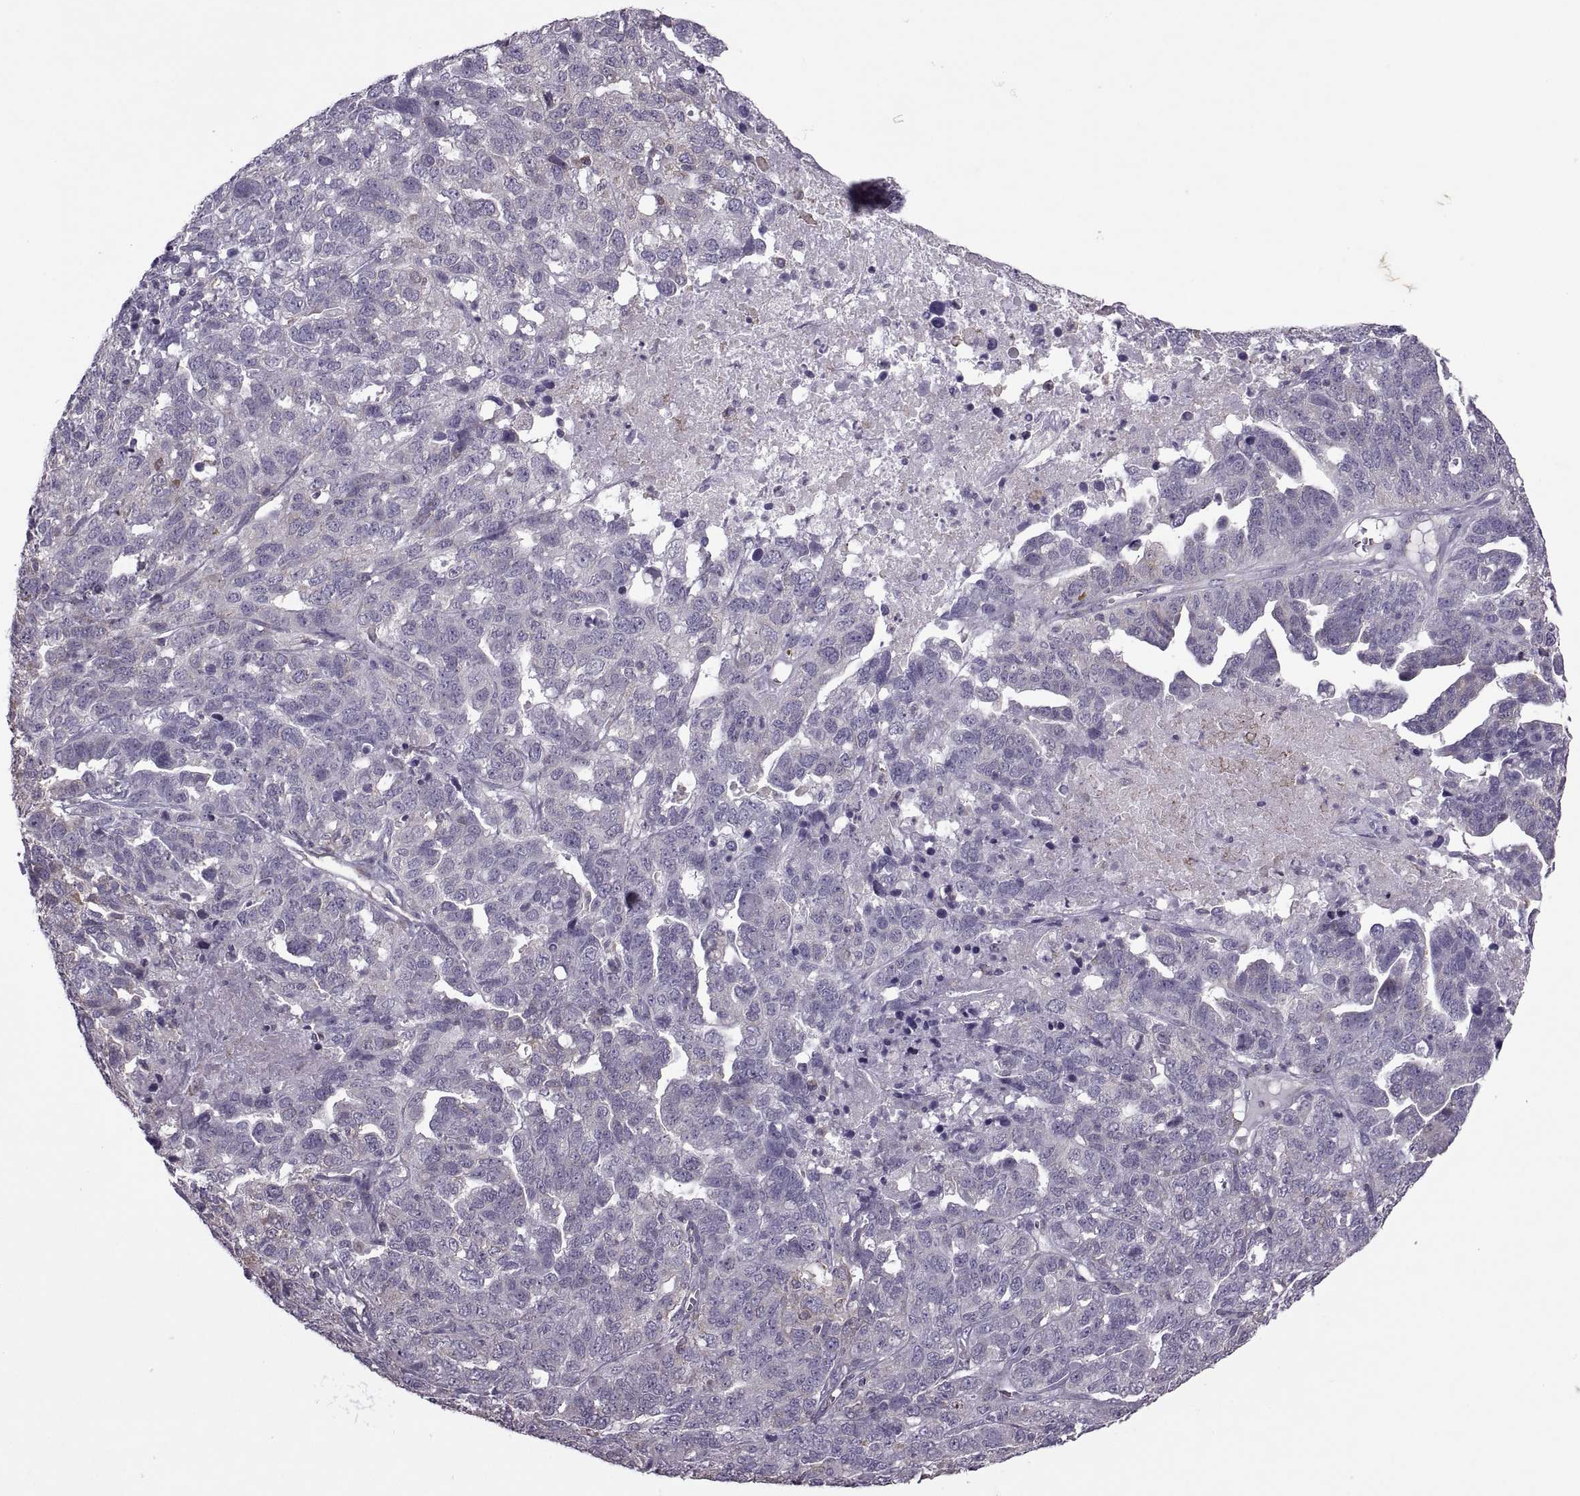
{"staining": {"intensity": "negative", "quantity": "none", "location": "none"}, "tissue": "ovarian cancer", "cell_type": "Tumor cells", "image_type": "cancer", "snomed": [{"axis": "morphology", "description": "Cystadenocarcinoma, serous, NOS"}, {"axis": "topography", "description": "Ovary"}], "caption": "IHC micrograph of neoplastic tissue: human ovarian cancer stained with DAB shows no significant protein positivity in tumor cells. (Immunohistochemistry, brightfield microscopy, high magnification).", "gene": "PABPC1", "patient": {"sex": "female", "age": 71}}